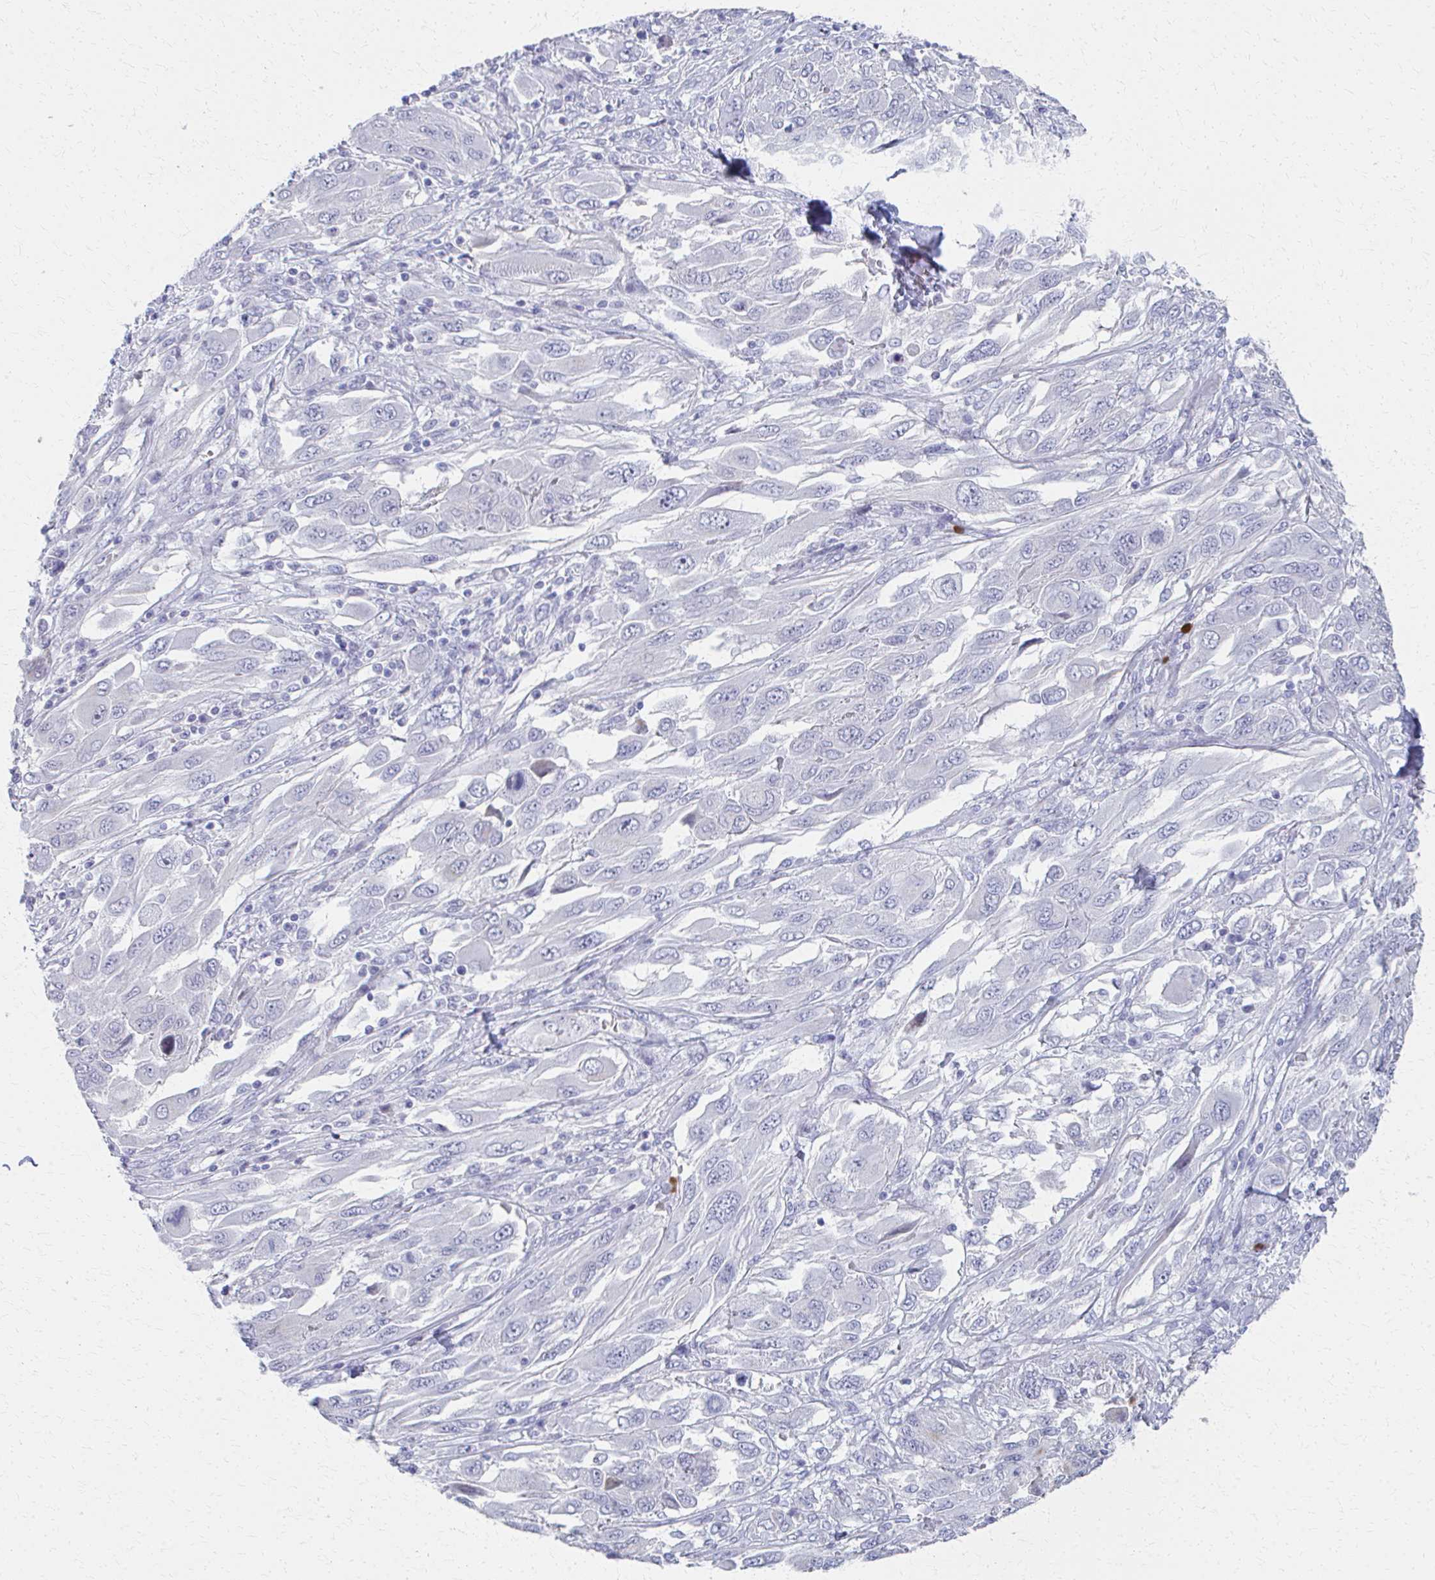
{"staining": {"intensity": "negative", "quantity": "none", "location": "none"}, "tissue": "melanoma", "cell_type": "Tumor cells", "image_type": "cancer", "snomed": [{"axis": "morphology", "description": "Malignant melanoma, NOS"}, {"axis": "topography", "description": "Skin"}], "caption": "Tumor cells are negative for protein expression in human melanoma.", "gene": "MS4A2", "patient": {"sex": "female", "age": 91}}